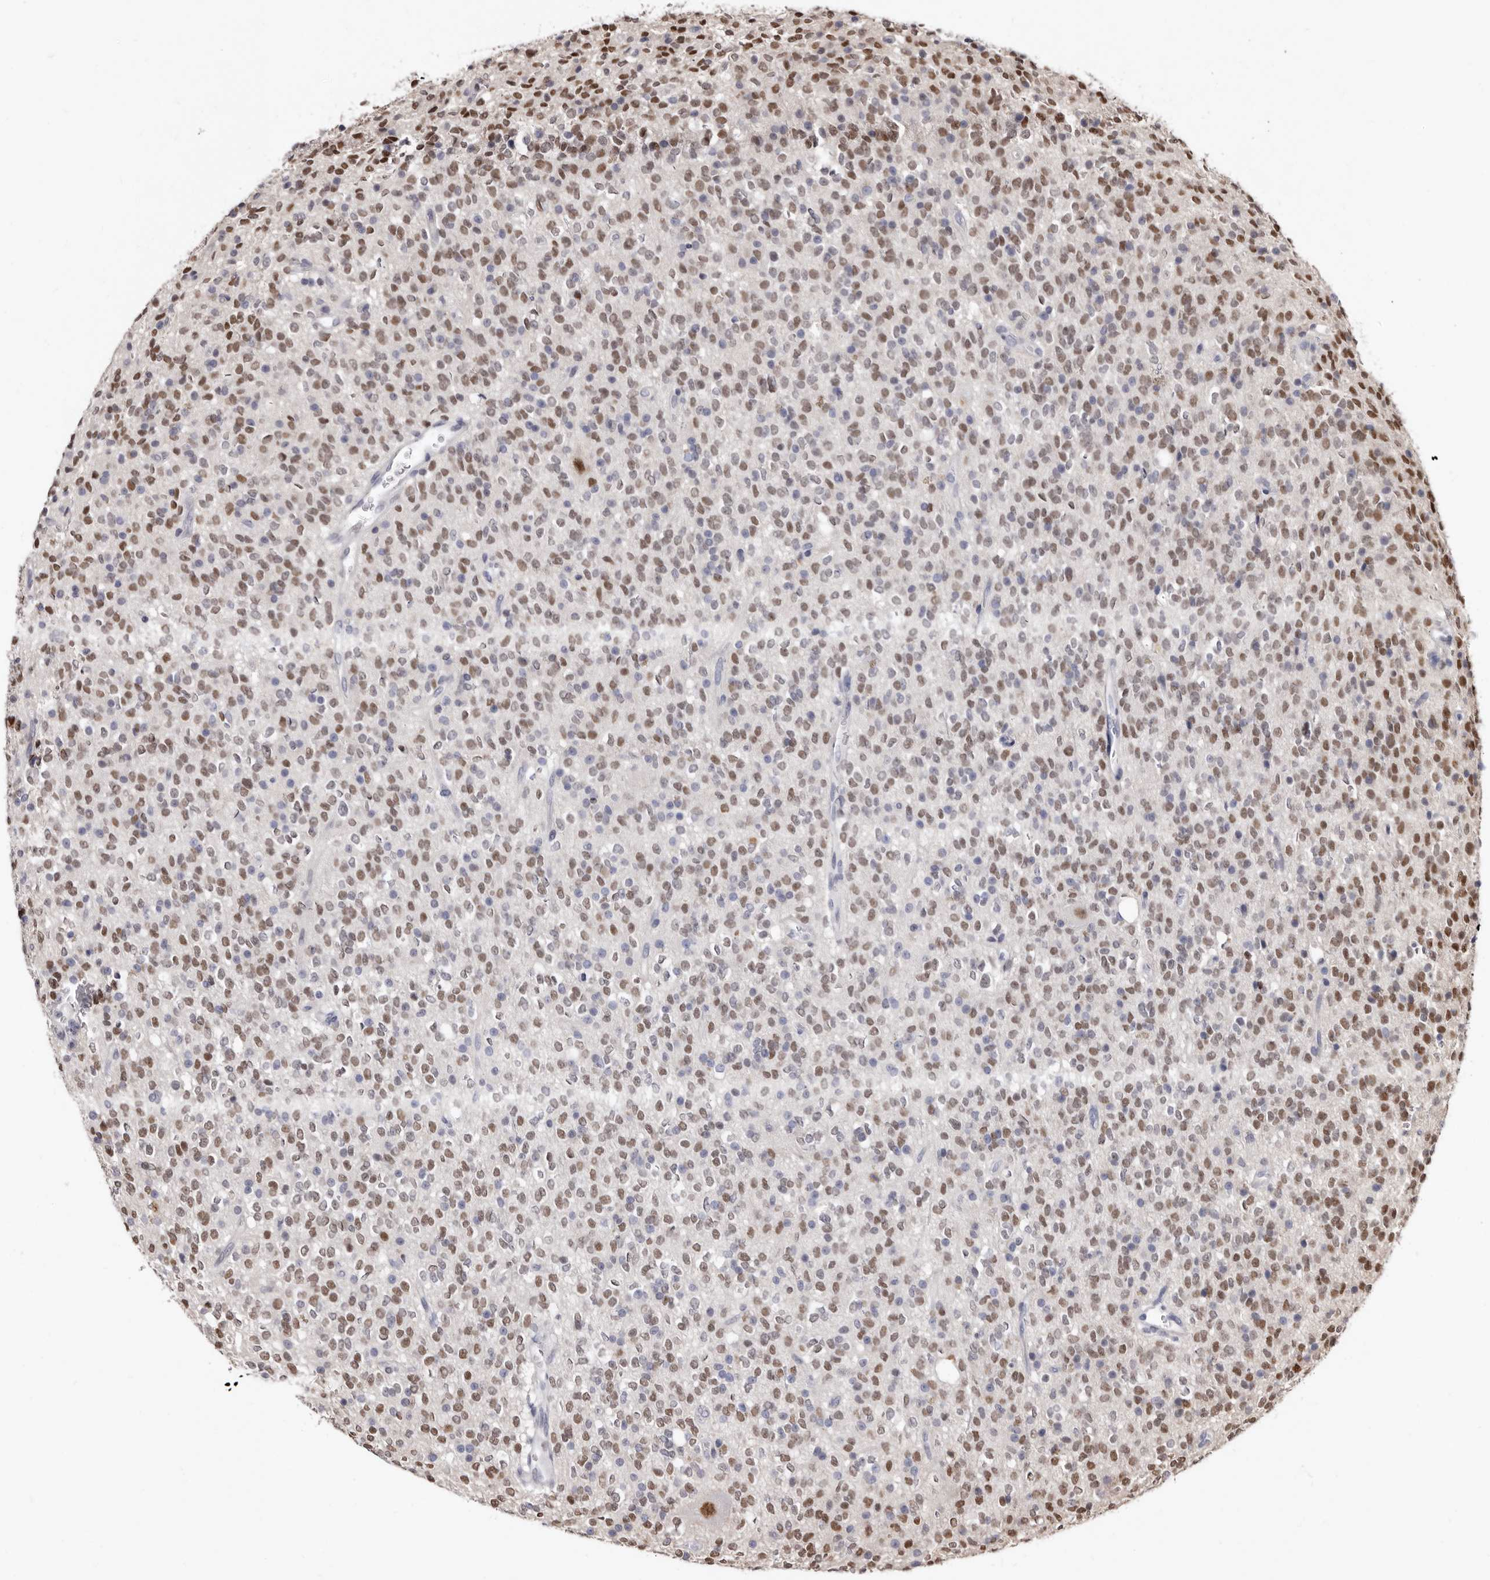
{"staining": {"intensity": "strong", "quantity": ">75%", "location": "nuclear"}, "tissue": "glioma", "cell_type": "Tumor cells", "image_type": "cancer", "snomed": [{"axis": "morphology", "description": "Glioma, malignant, High grade"}, {"axis": "topography", "description": "Brain"}], "caption": "Glioma was stained to show a protein in brown. There is high levels of strong nuclear positivity in approximately >75% of tumor cells.", "gene": "KHDRBS2", "patient": {"sex": "male", "age": 34}}